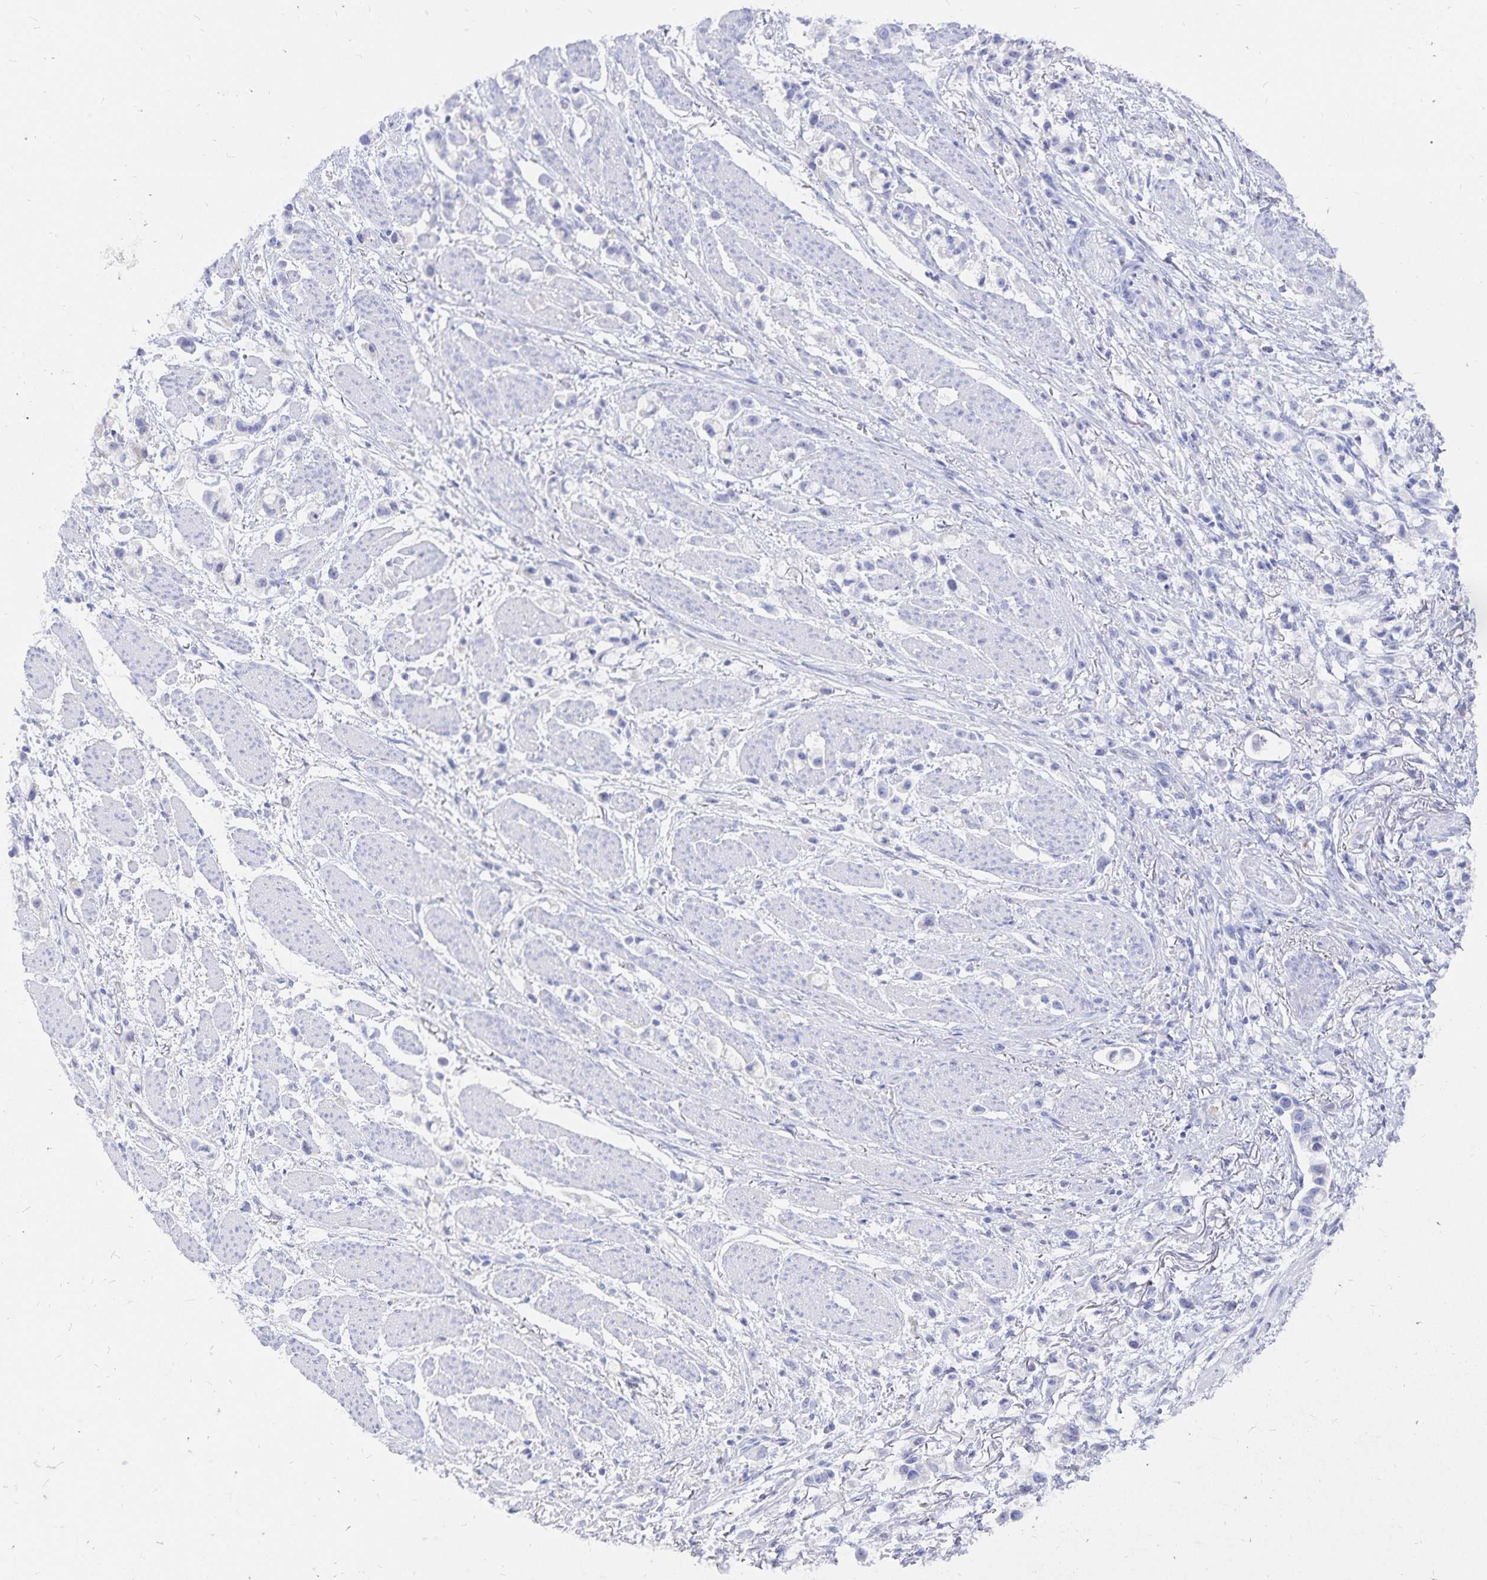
{"staining": {"intensity": "negative", "quantity": "none", "location": "none"}, "tissue": "stomach cancer", "cell_type": "Tumor cells", "image_type": "cancer", "snomed": [{"axis": "morphology", "description": "Adenocarcinoma, NOS"}, {"axis": "topography", "description": "Stomach"}], "caption": "Human adenocarcinoma (stomach) stained for a protein using IHC exhibits no expression in tumor cells.", "gene": "INSL5", "patient": {"sex": "female", "age": 81}}